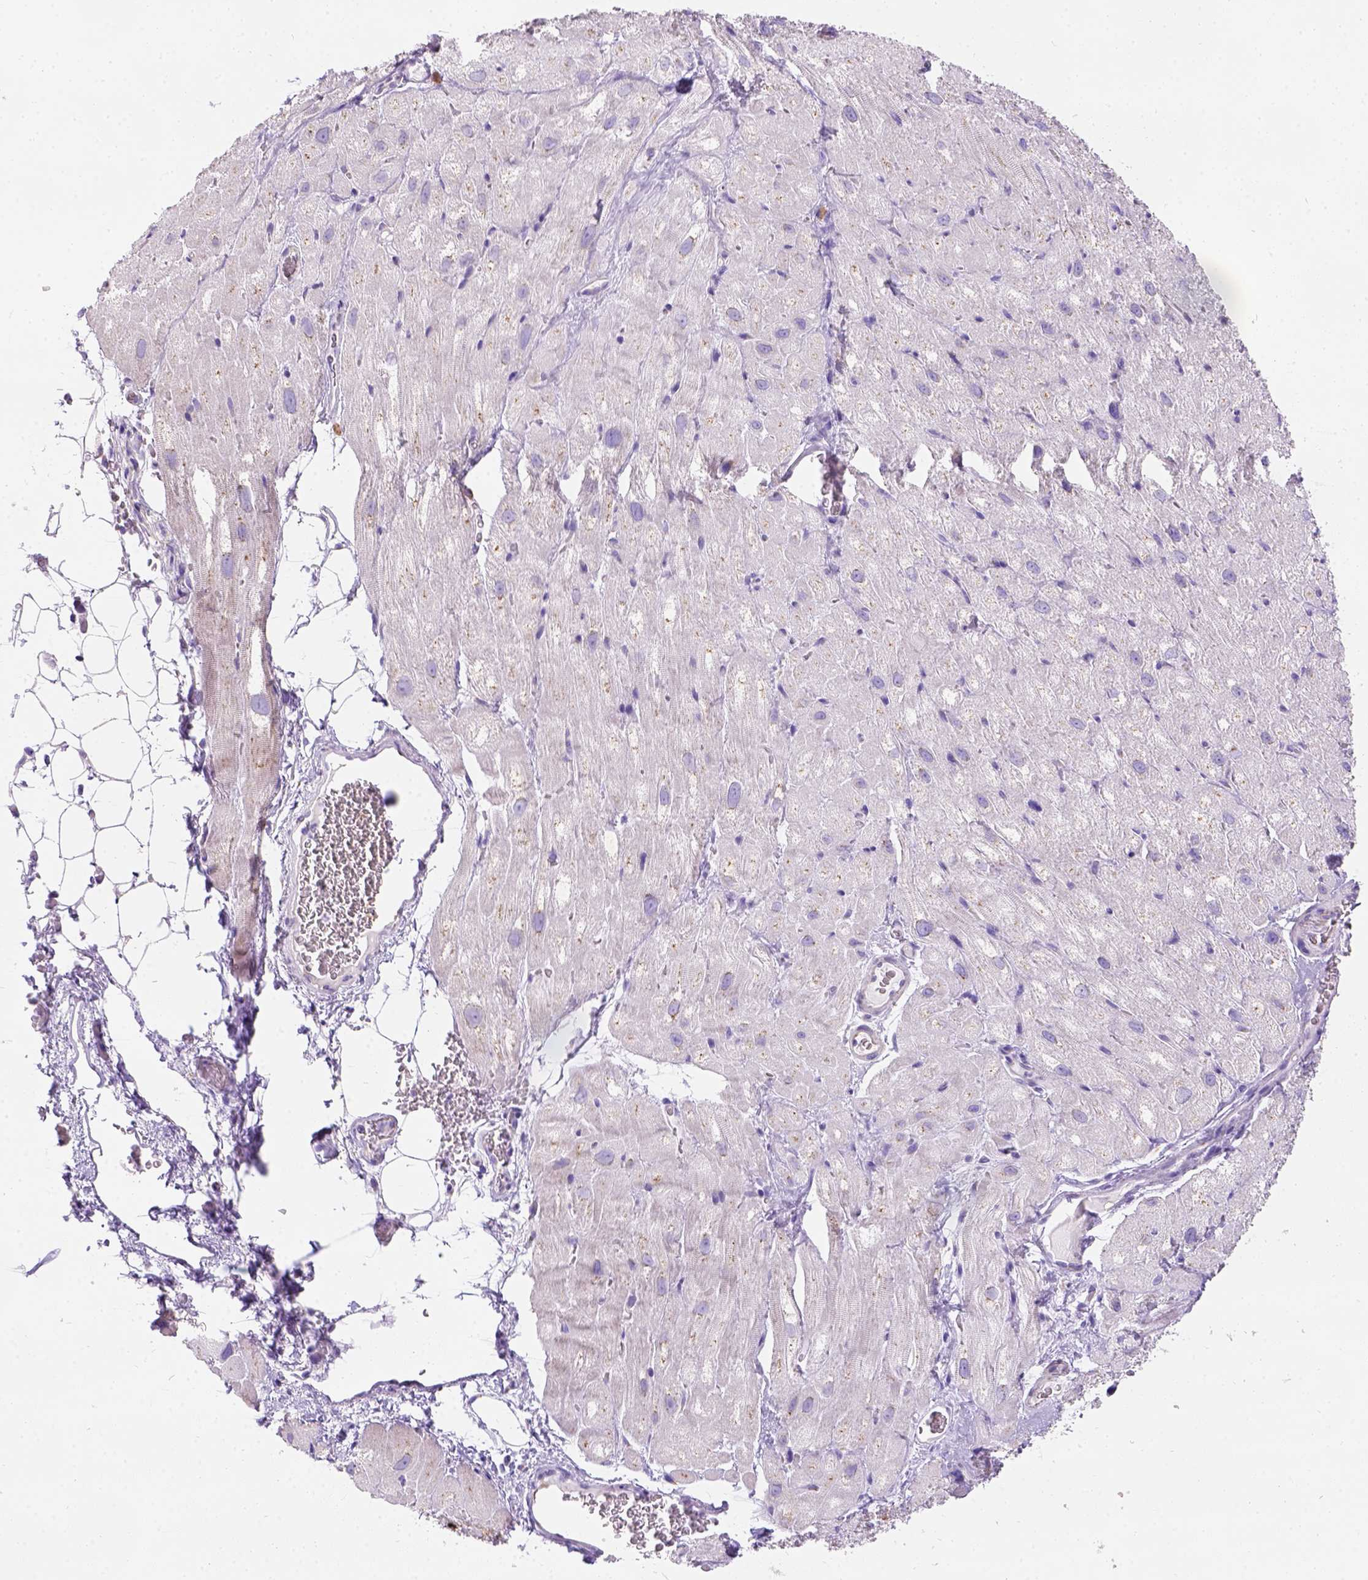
{"staining": {"intensity": "negative", "quantity": "none", "location": "none"}, "tissue": "heart muscle", "cell_type": "Cardiomyocytes", "image_type": "normal", "snomed": [{"axis": "morphology", "description": "Normal tissue, NOS"}, {"axis": "topography", "description": "Heart"}], "caption": "Immunohistochemical staining of benign heart muscle exhibits no significant staining in cardiomyocytes. (Stains: DAB (3,3'-diaminobenzidine) IHC with hematoxylin counter stain, Microscopy: brightfield microscopy at high magnification).", "gene": "PHF7", "patient": {"sex": "male", "age": 61}}